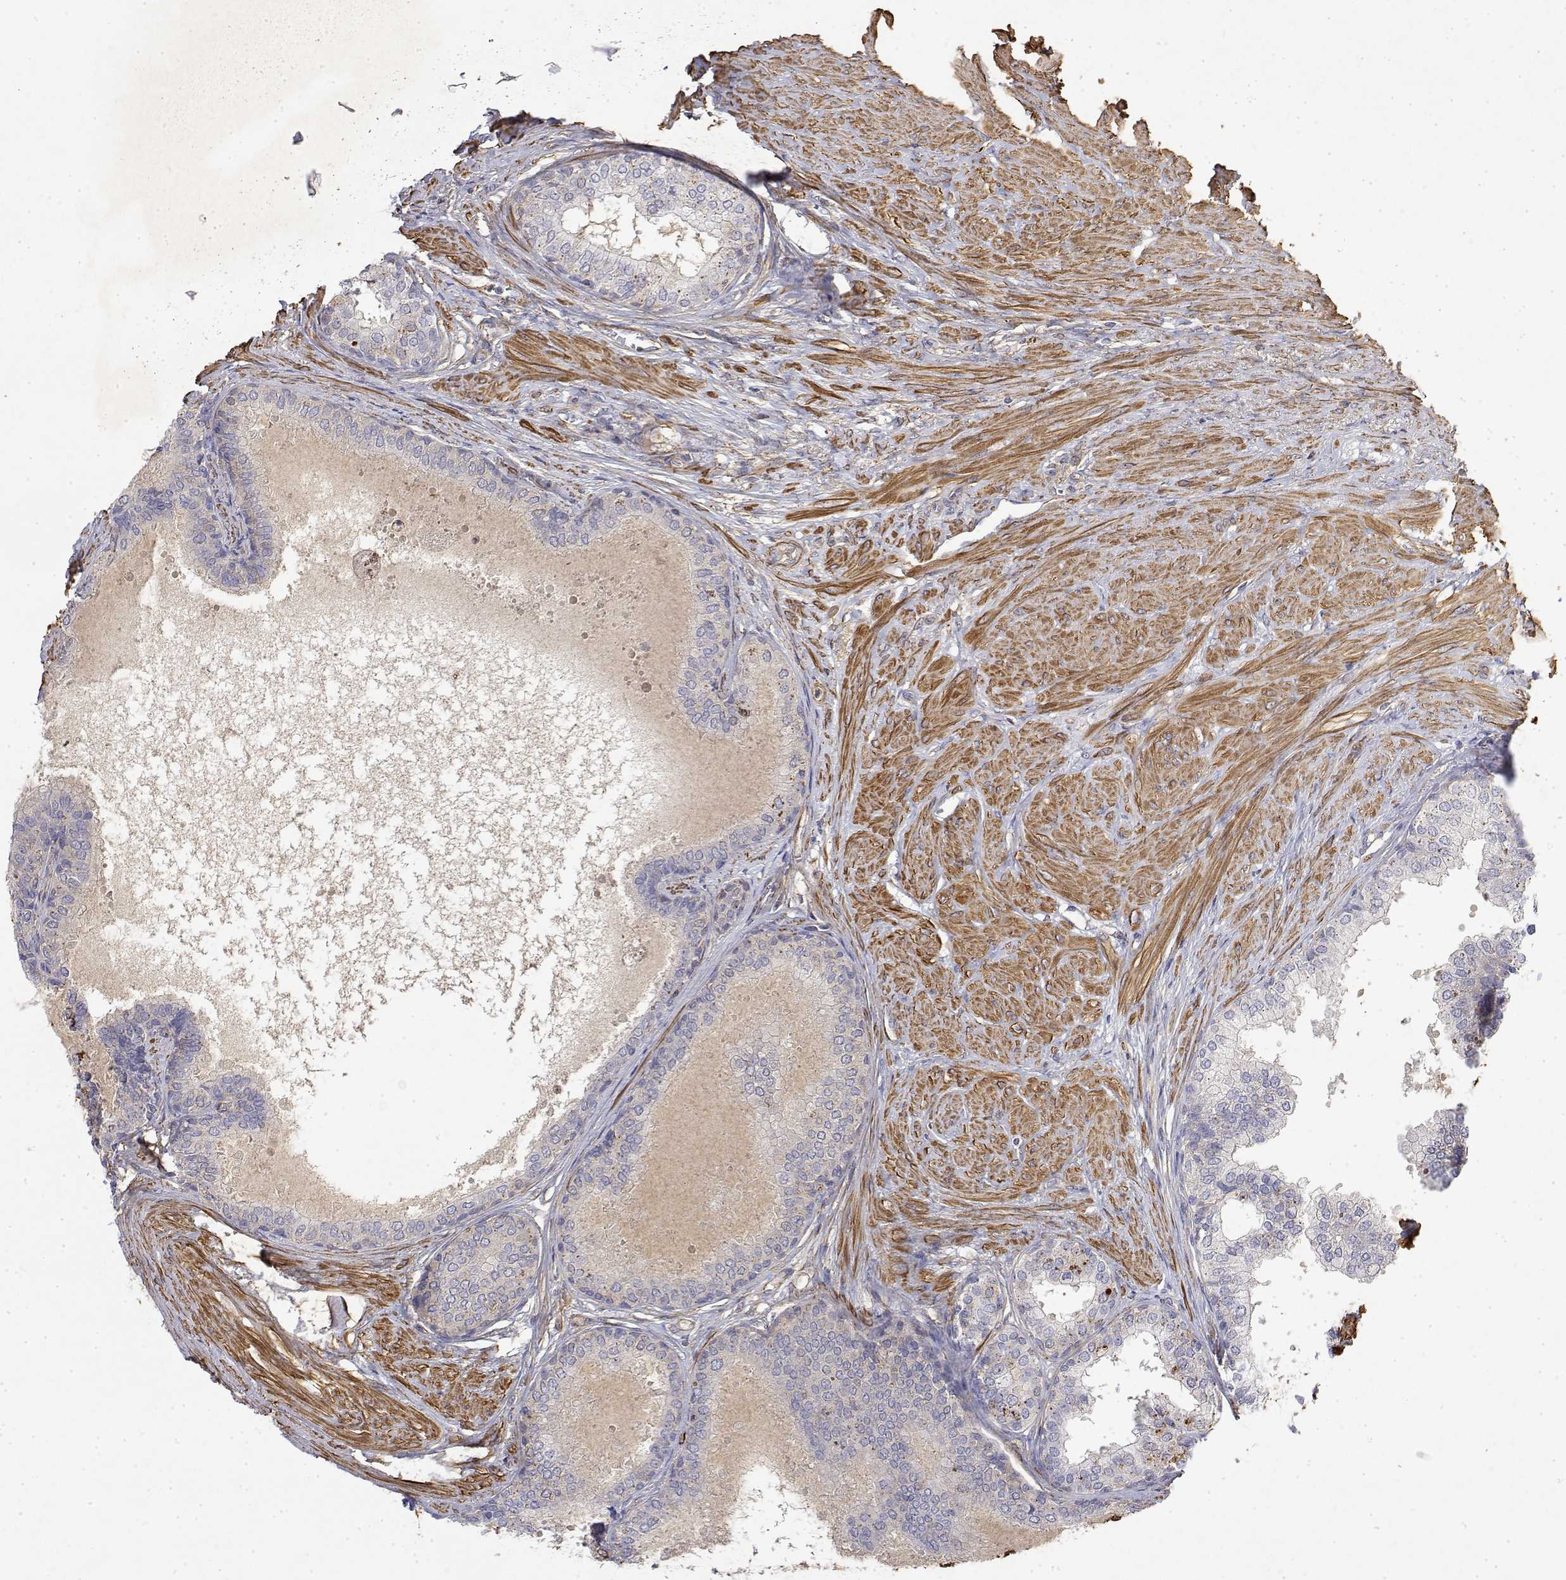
{"staining": {"intensity": "negative", "quantity": "none", "location": "none"}, "tissue": "prostate", "cell_type": "Glandular cells", "image_type": "normal", "snomed": [{"axis": "morphology", "description": "Normal tissue, NOS"}, {"axis": "topography", "description": "Prostate"}, {"axis": "topography", "description": "Peripheral nerve tissue"}], "caption": "Human prostate stained for a protein using IHC reveals no positivity in glandular cells.", "gene": "SOWAHD", "patient": {"sex": "male", "age": 55}}